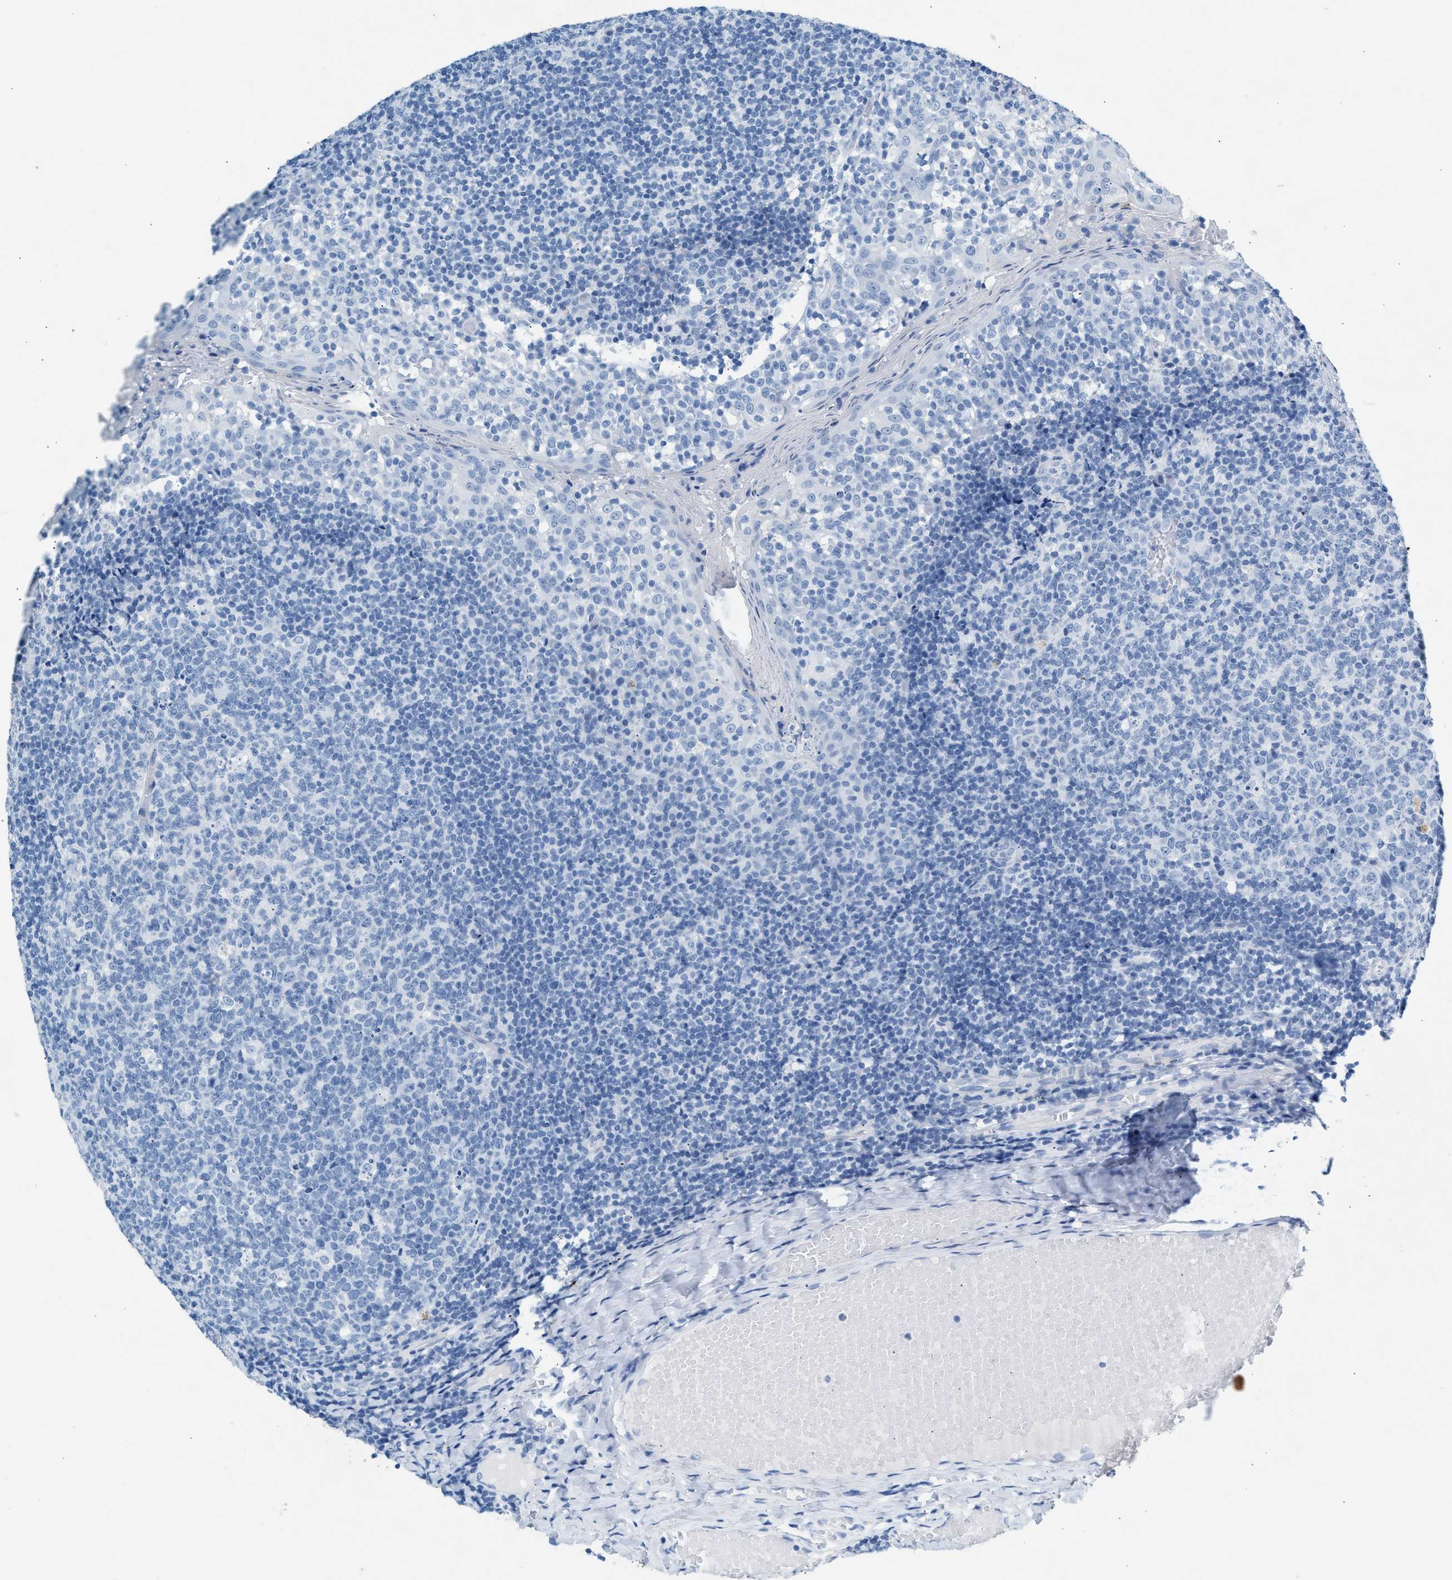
{"staining": {"intensity": "negative", "quantity": "none", "location": "none"}, "tissue": "tonsil", "cell_type": "Germinal center cells", "image_type": "normal", "snomed": [{"axis": "morphology", "description": "Normal tissue, NOS"}, {"axis": "topography", "description": "Tonsil"}], "caption": "The micrograph shows no staining of germinal center cells in normal tonsil.", "gene": "HHATL", "patient": {"sex": "female", "age": 19}}